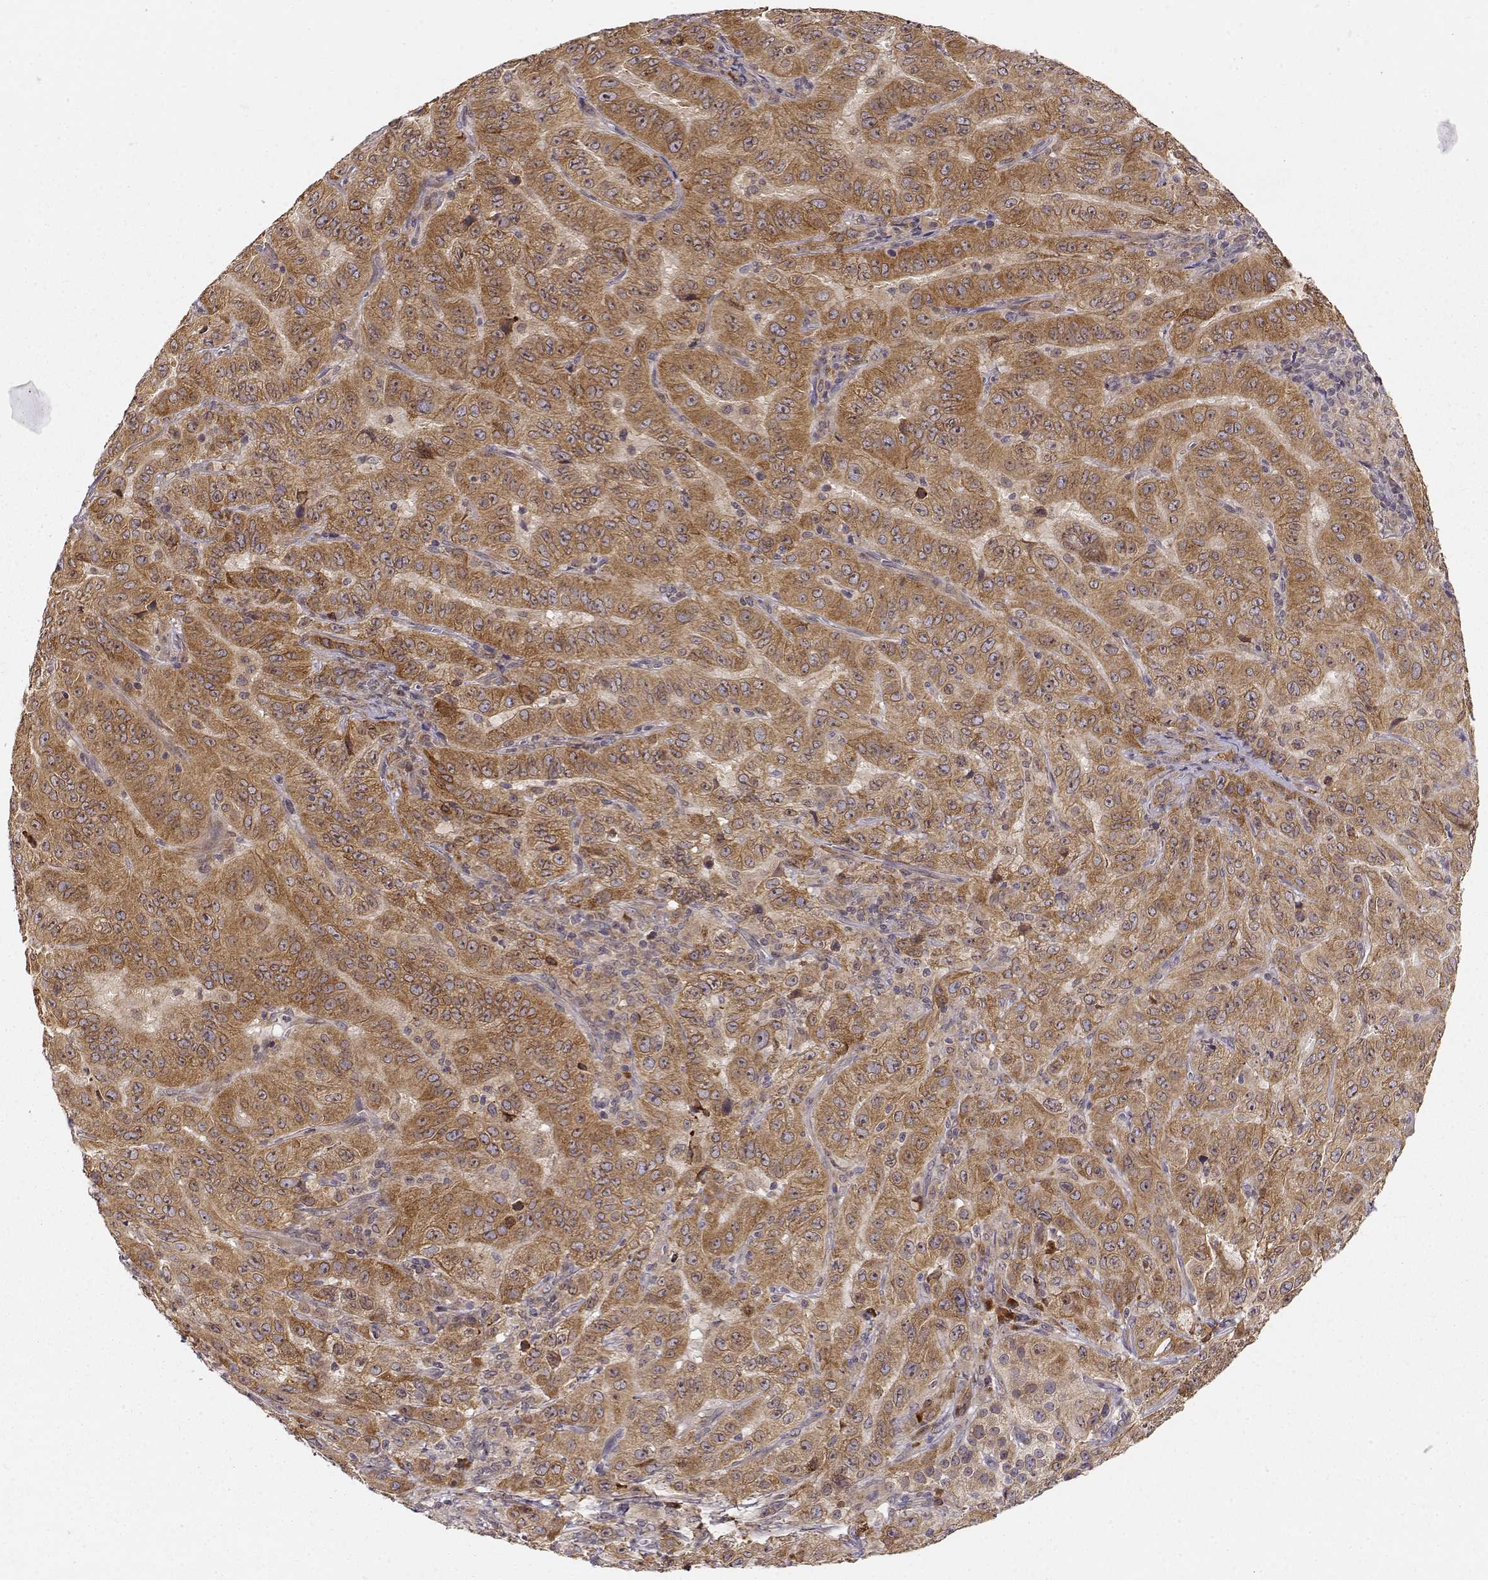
{"staining": {"intensity": "moderate", "quantity": ">75%", "location": "cytoplasmic/membranous"}, "tissue": "pancreatic cancer", "cell_type": "Tumor cells", "image_type": "cancer", "snomed": [{"axis": "morphology", "description": "Adenocarcinoma, NOS"}, {"axis": "topography", "description": "Pancreas"}], "caption": "An image showing moderate cytoplasmic/membranous staining in approximately >75% of tumor cells in pancreatic adenocarcinoma, as visualized by brown immunohistochemical staining.", "gene": "ERGIC2", "patient": {"sex": "male", "age": 63}}